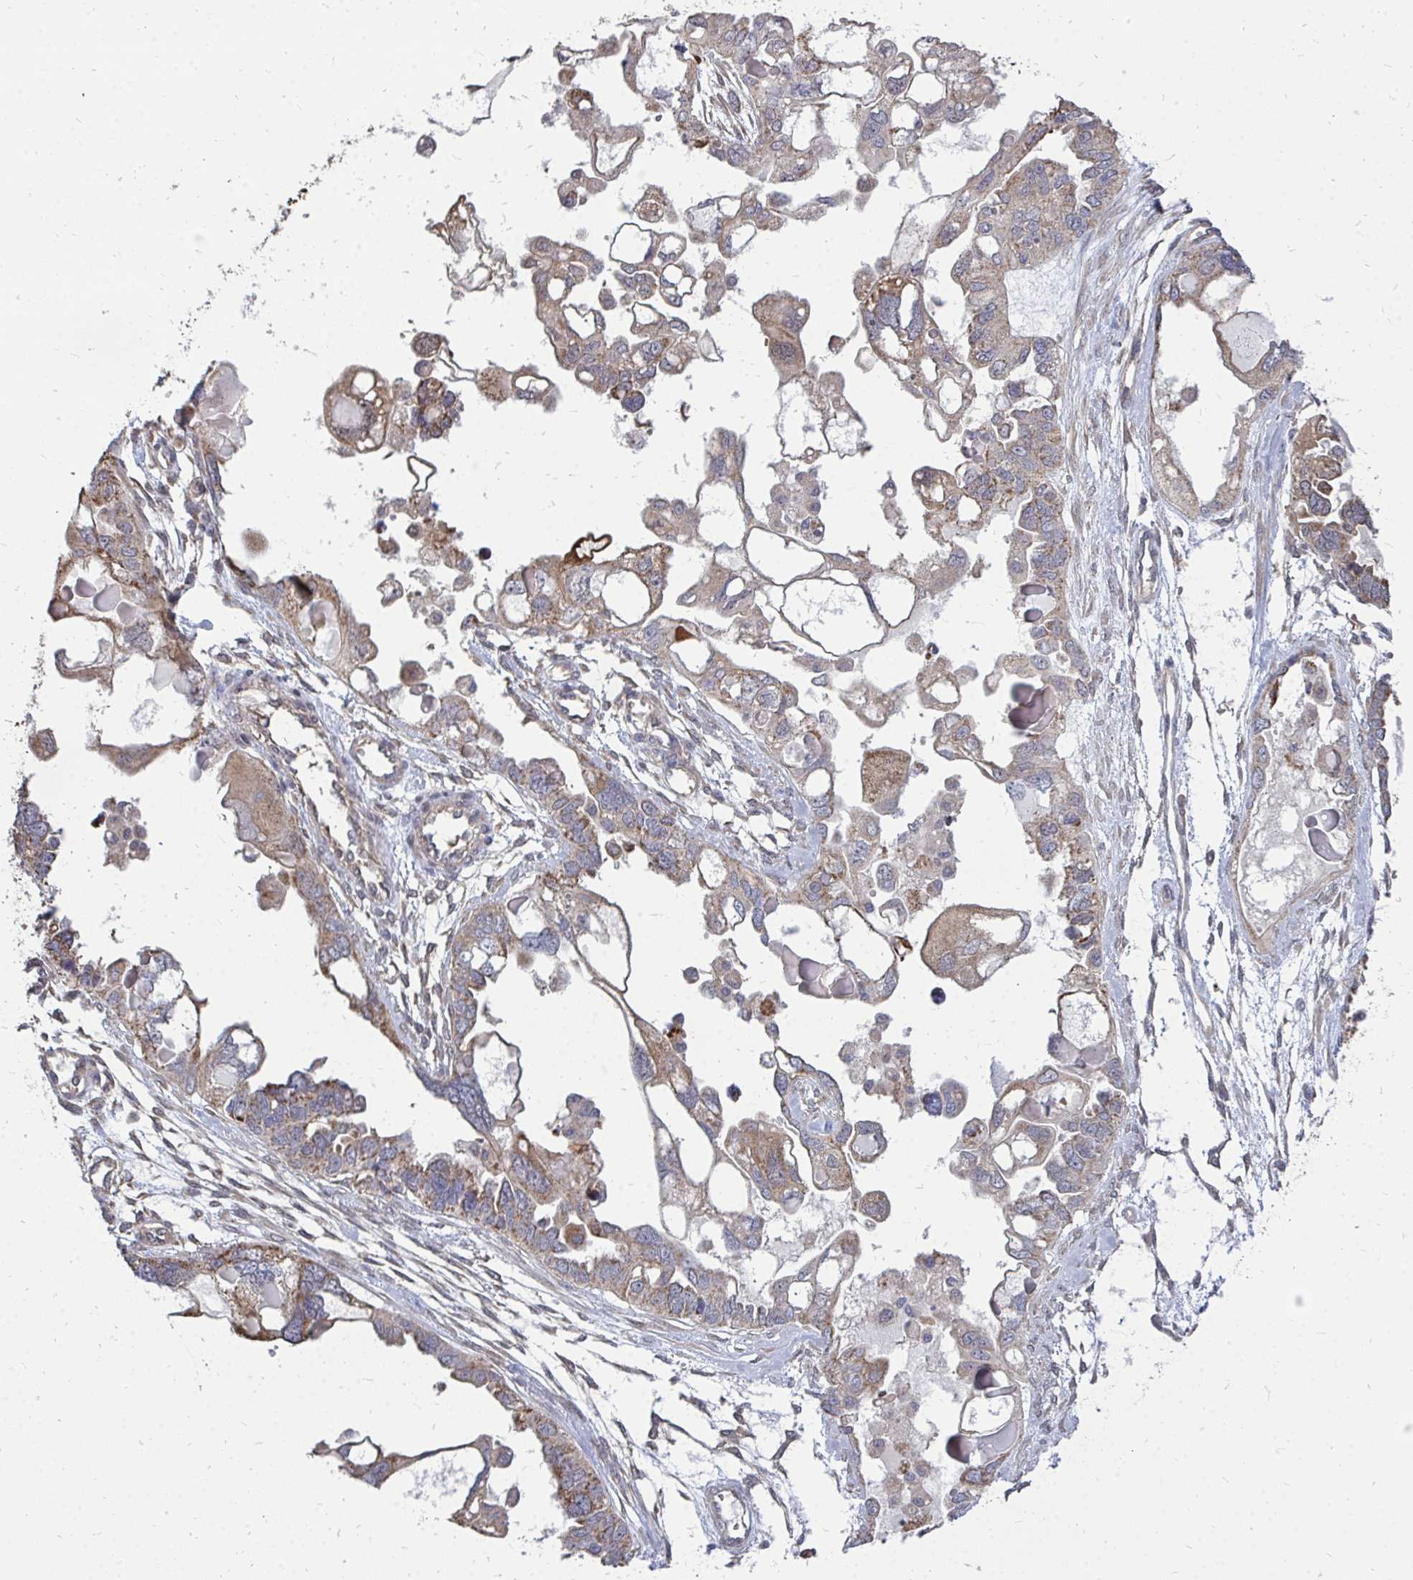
{"staining": {"intensity": "moderate", "quantity": ">75%", "location": "cytoplasmic/membranous"}, "tissue": "ovarian cancer", "cell_type": "Tumor cells", "image_type": "cancer", "snomed": [{"axis": "morphology", "description": "Cystadenocarcinoma, serous, NOS"}, {"axis": "topography", "description": "Ovary"}], "caption": "Immunohistochemistry (DAB) staining of ovarian cancer (serous cystadenocarcinoma) reveals moderate cytoplasmic/membranous protein staining in approximately >75% of tumor cells. Nuclei are stained in blue.", "gene": "DNAJA2", "patient": {"sex": "female", "age": 51}}